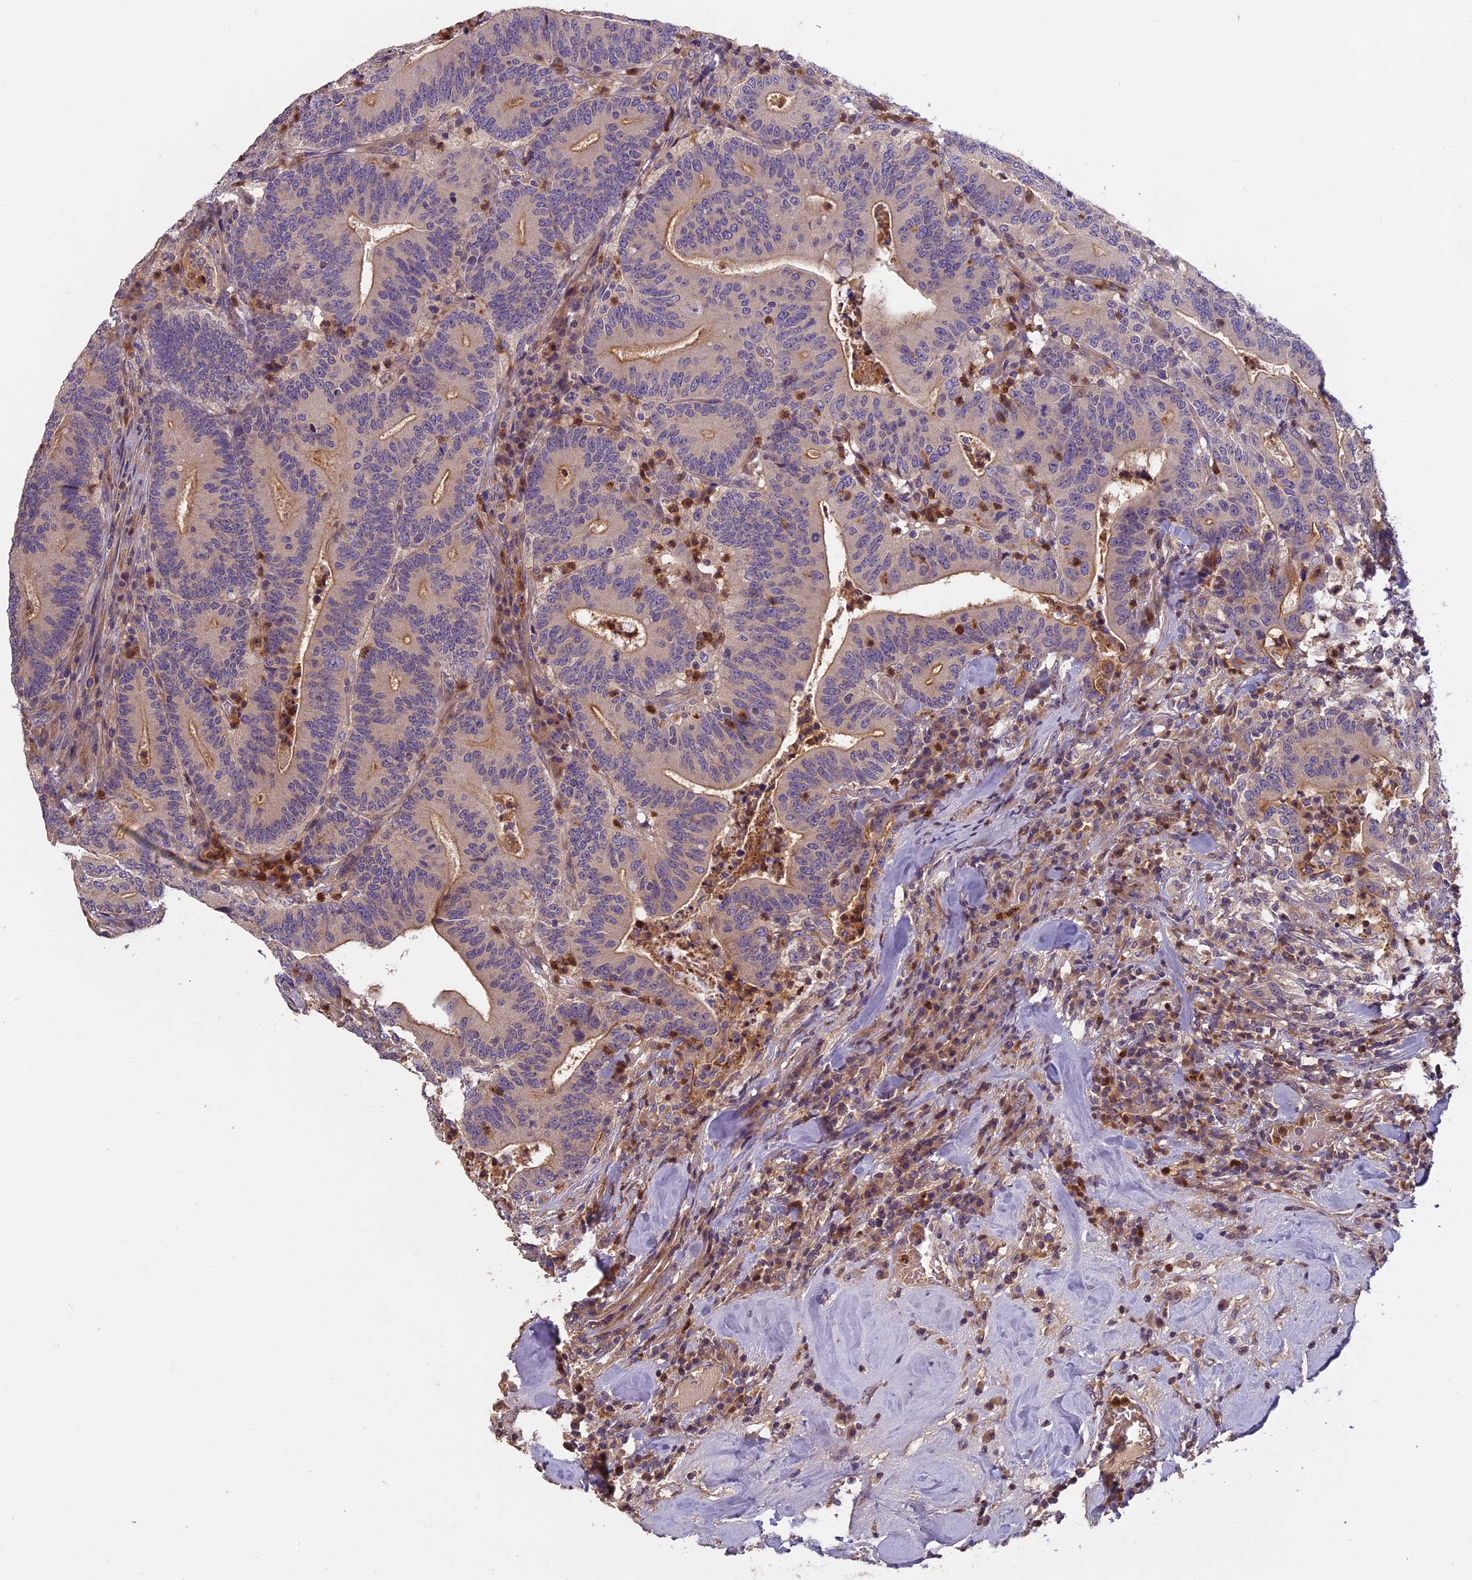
{"staining": {"intensity": "moderate", "quantity": "25%-75%", "location": "cytoplasmic/membranous"}, "tissue": "colorectal cancer", "cell_type": "Tumor cells", "image_type": "cancer", "snomed": [{"axis": "morphology", "description": "Adenocarcinoma, NOS"}, {"axis": "topography", "description": "Colon"}], "caption": "Colorectal adenocarcinoma stained with a brown dye displays moderate cytoplasmic/membranous positive staining in about 25%-75% of tumor cells.", "gene": "AP4E1", "patient": {"sex": "female", "age": 66}}